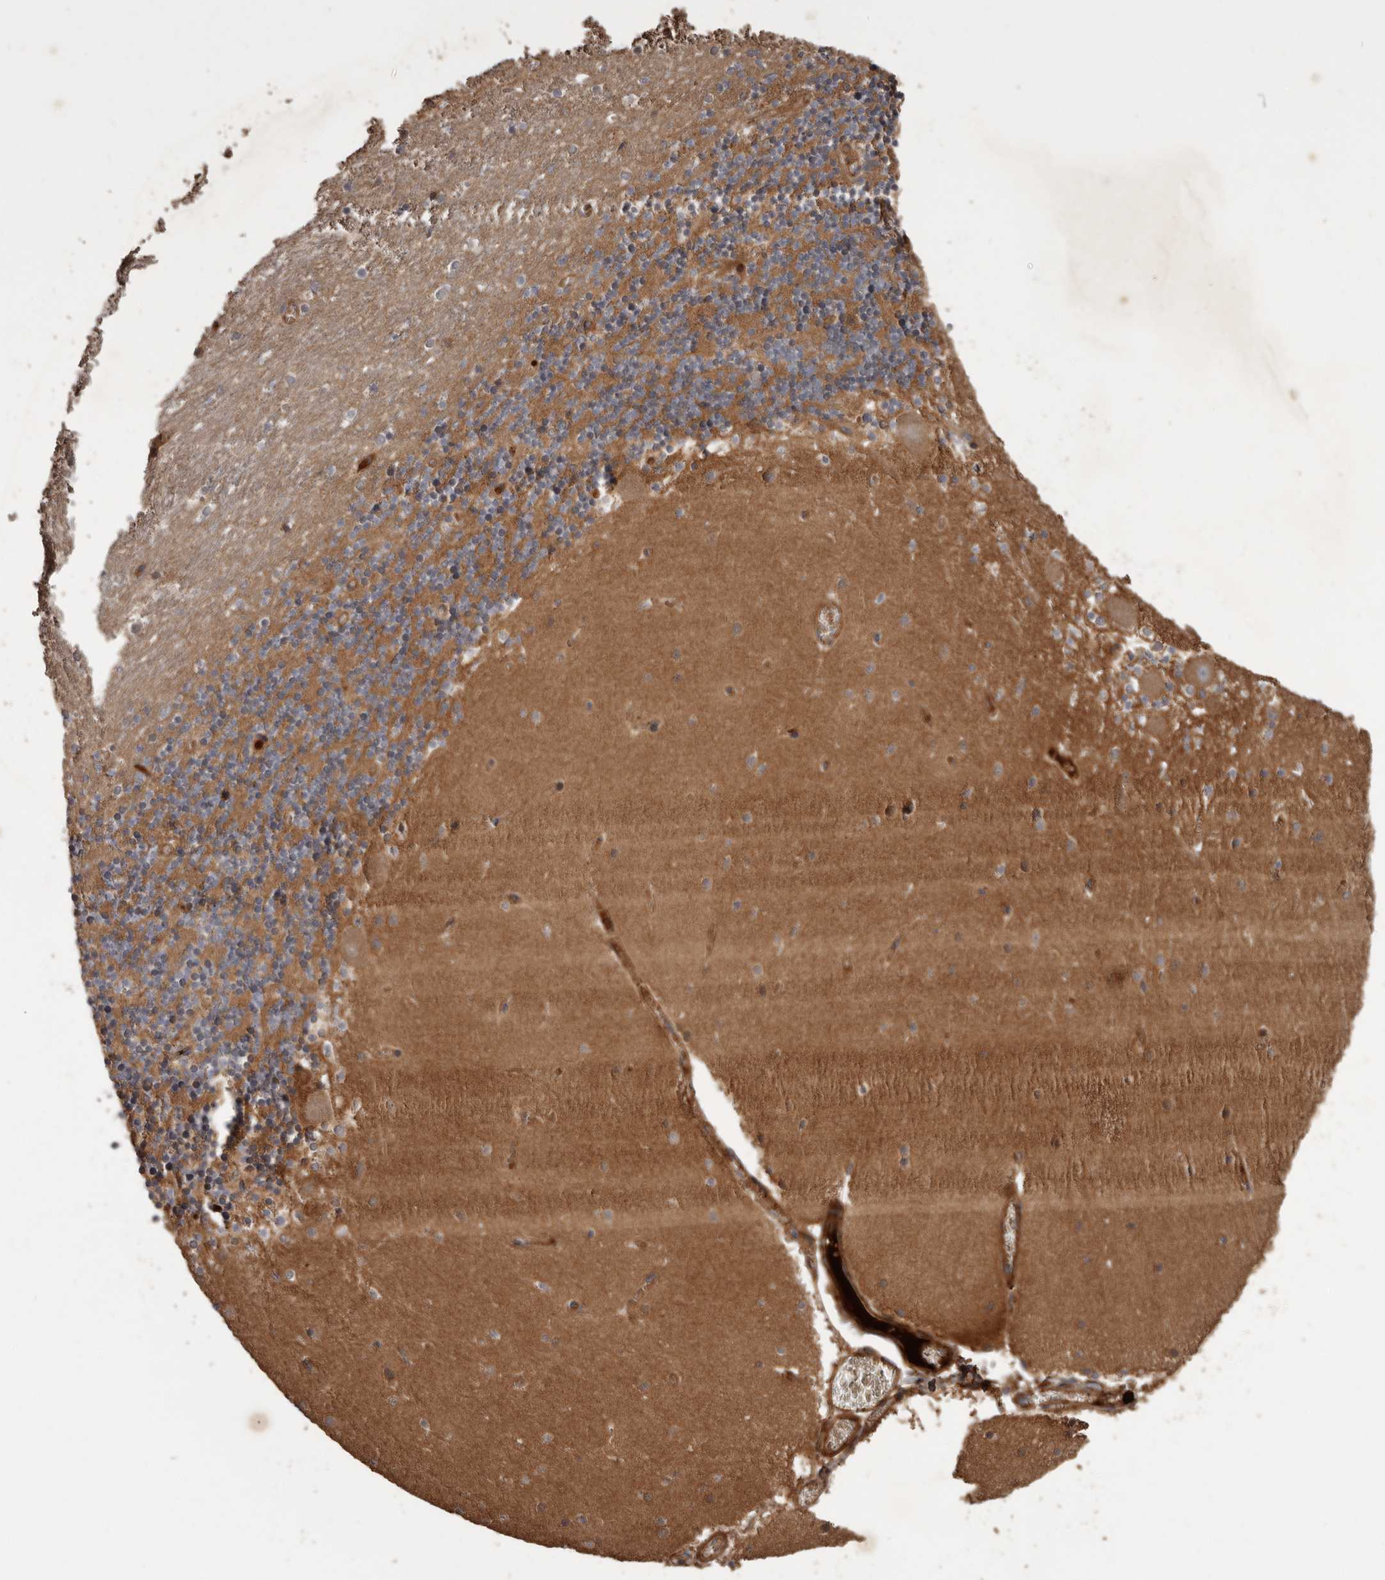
{"staining": {"intensity": "negative", "quantity": "none", "location": "none"}, "tissue": "cerebellum", "cell_type": "Cells in granular layer", "image_type": "normal", "snomed": [{"axis": "morphology", "description": "Normal tissue, NOS"}, {"axis": "topography", "description": "Cerebellum"}], "caption": "Cerebellum stained for a protein using IHC displays no staining cells in granular layer.", "gene": "ARHGEF5", "patient": {"sex": "female", "age": 28}}